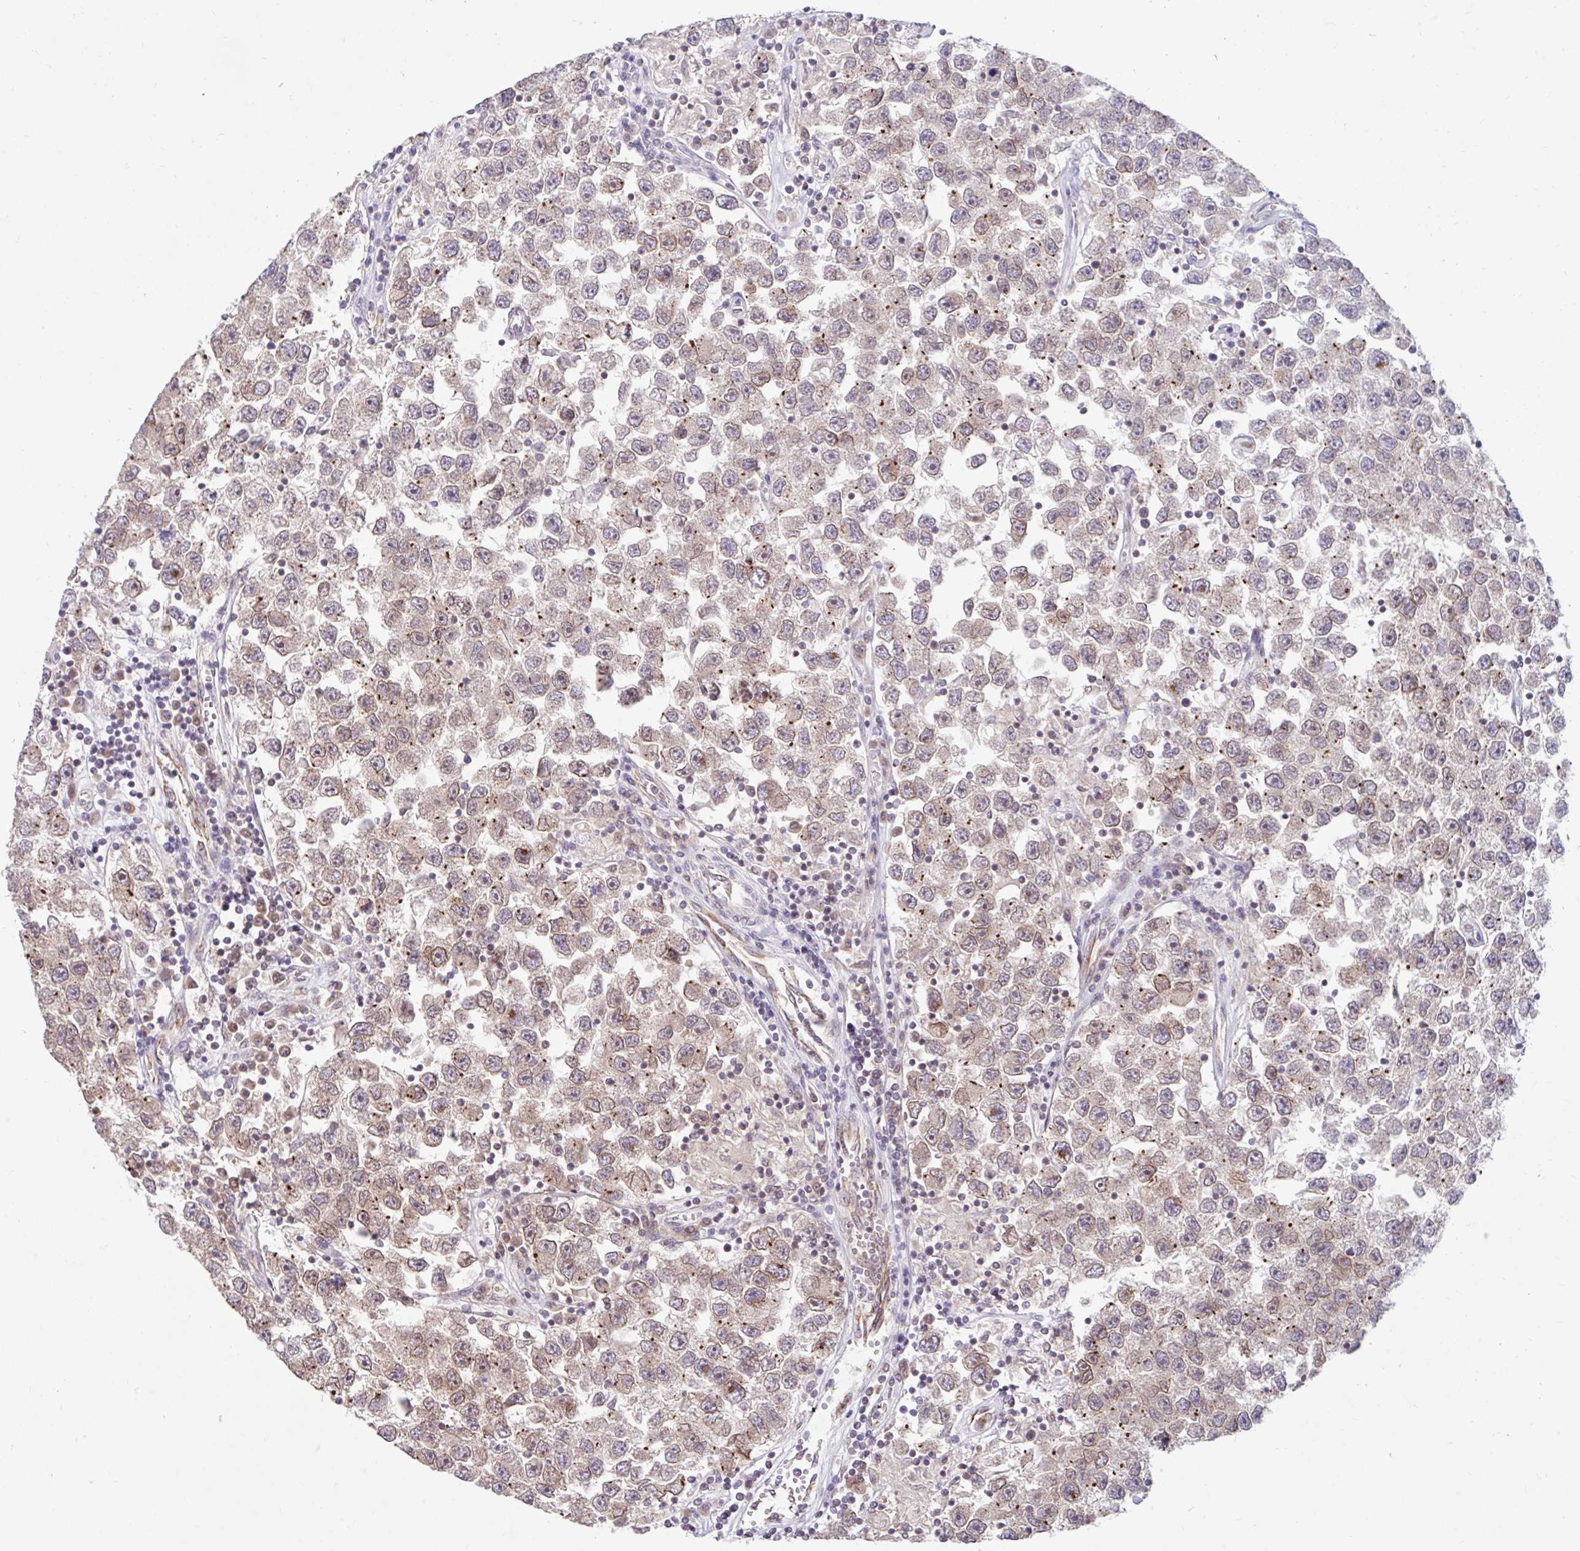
{"staining": {"intensity": "moderate", "quantity": "25%-75%", "location": "cytoplasmic/membranous,nuclear"}, "tissue": "testis cancer", "cell_type": "Tumor cells", "image_type": "cancer", "snomed": [{"axis": "morphology", "description": "Seminoma, NOS"}, {"axis": "topography", "description": "Testis"}], "caption": "The immunohistochemical stain highlights moderate cytoplasmic/membranous and nuclear positivity in tumor cells of testis cancer (seminoma) tissue.", "gene": "NT5C1B", "patient": {"sex": "male", "age": 26}}